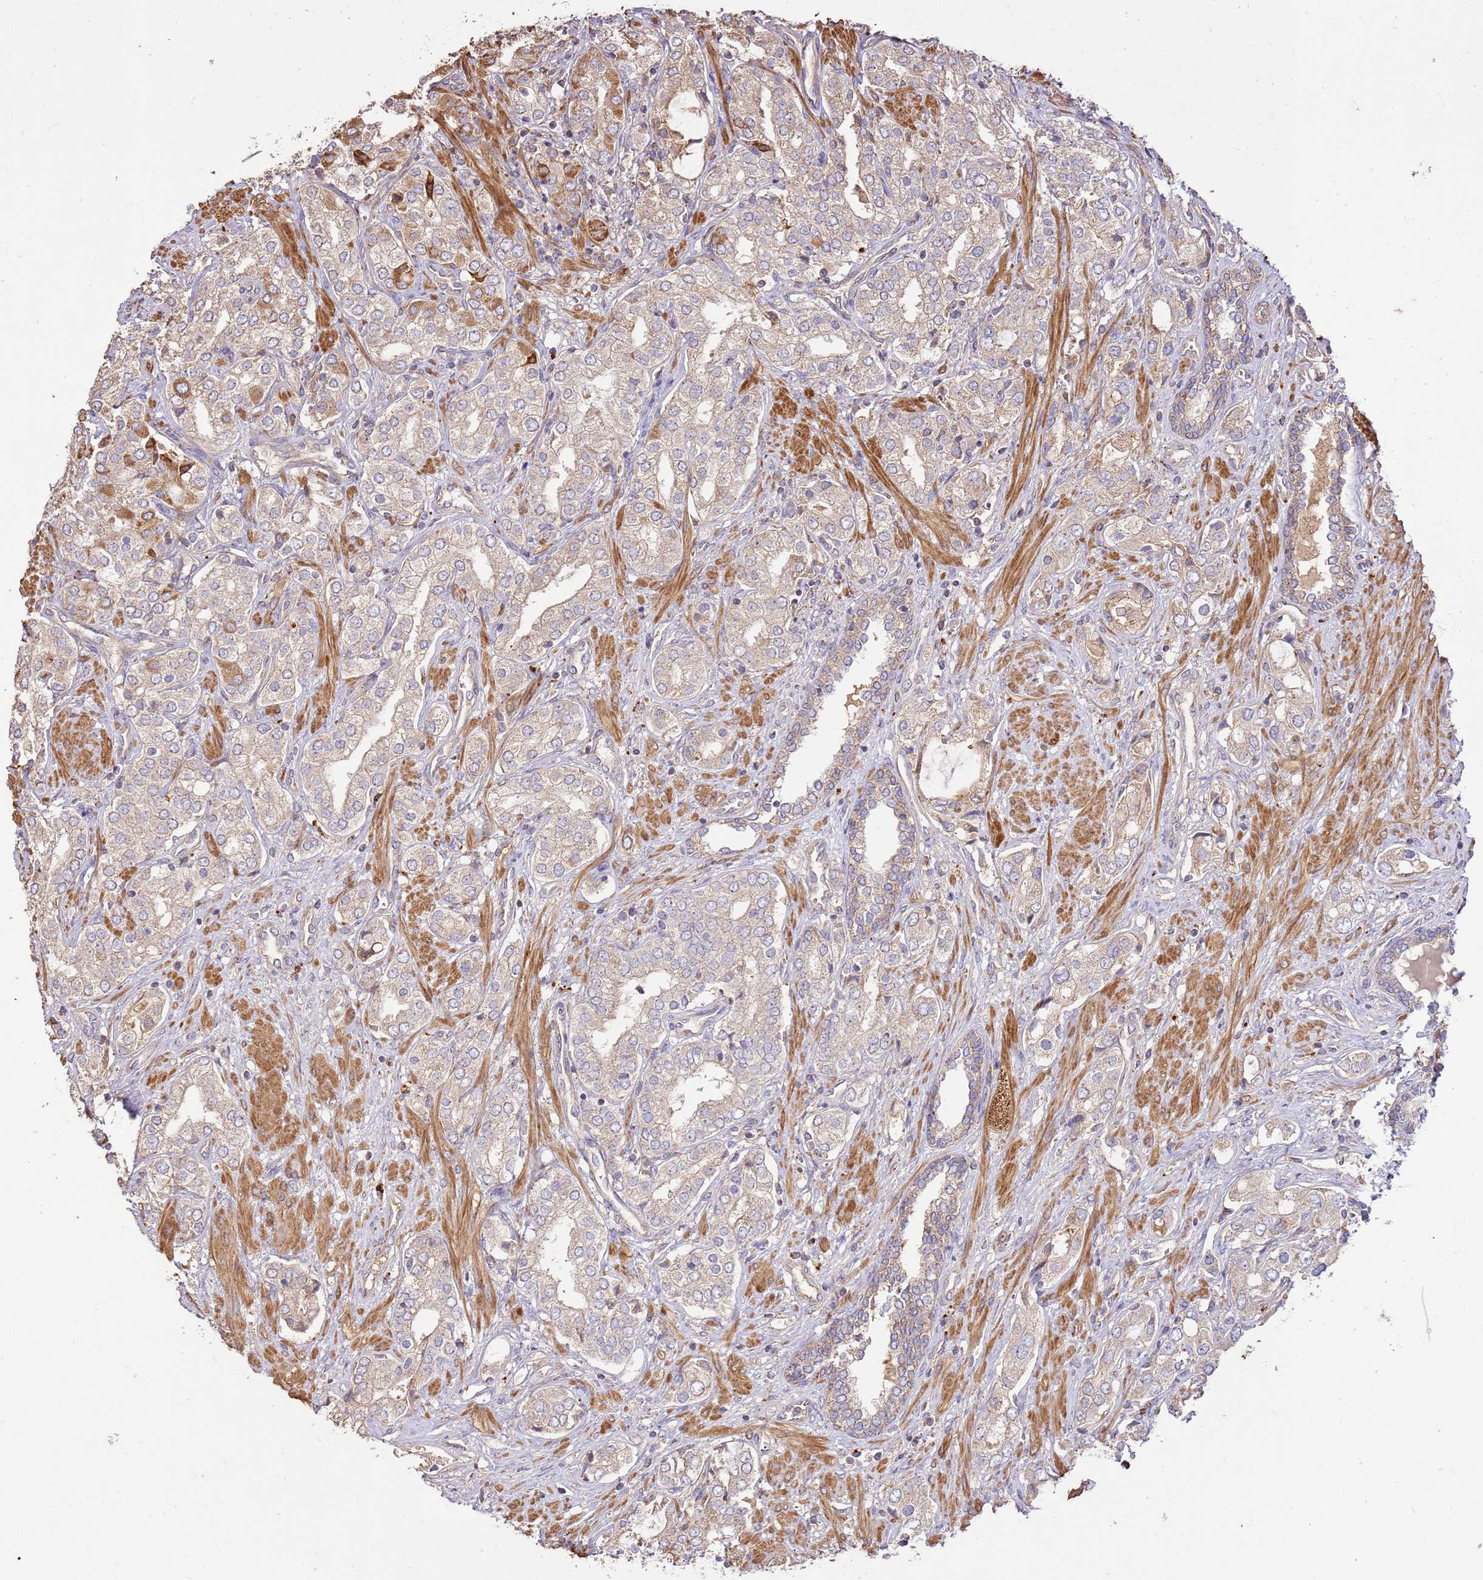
{"staining": {"intensity": "moderate", "quantity": "25%-75%", "location": "cytoplasmic/membranous"}, "tissue": "prostate cancer", "cell_type": "Tumor cells", "image_type": "cancer", "snomed": [{"axis": "morphology", "description": "Adenocarcinoma, High grade"}, {"axis": "topography", "description": "Prostate"}], "caption": "IHC of adenocarcinoma (high-grade) (prostate) exhibits medium levels of moderate cytoplasmic/membranous expression in approximately 25%-75% of tumor cells. (Stains: DAB in brown, nuclei in blue, Microscopy: brightfield microscopy at high magnification).", "gene": "CEP55", "patient": {"sex": "male", "age": 71}}